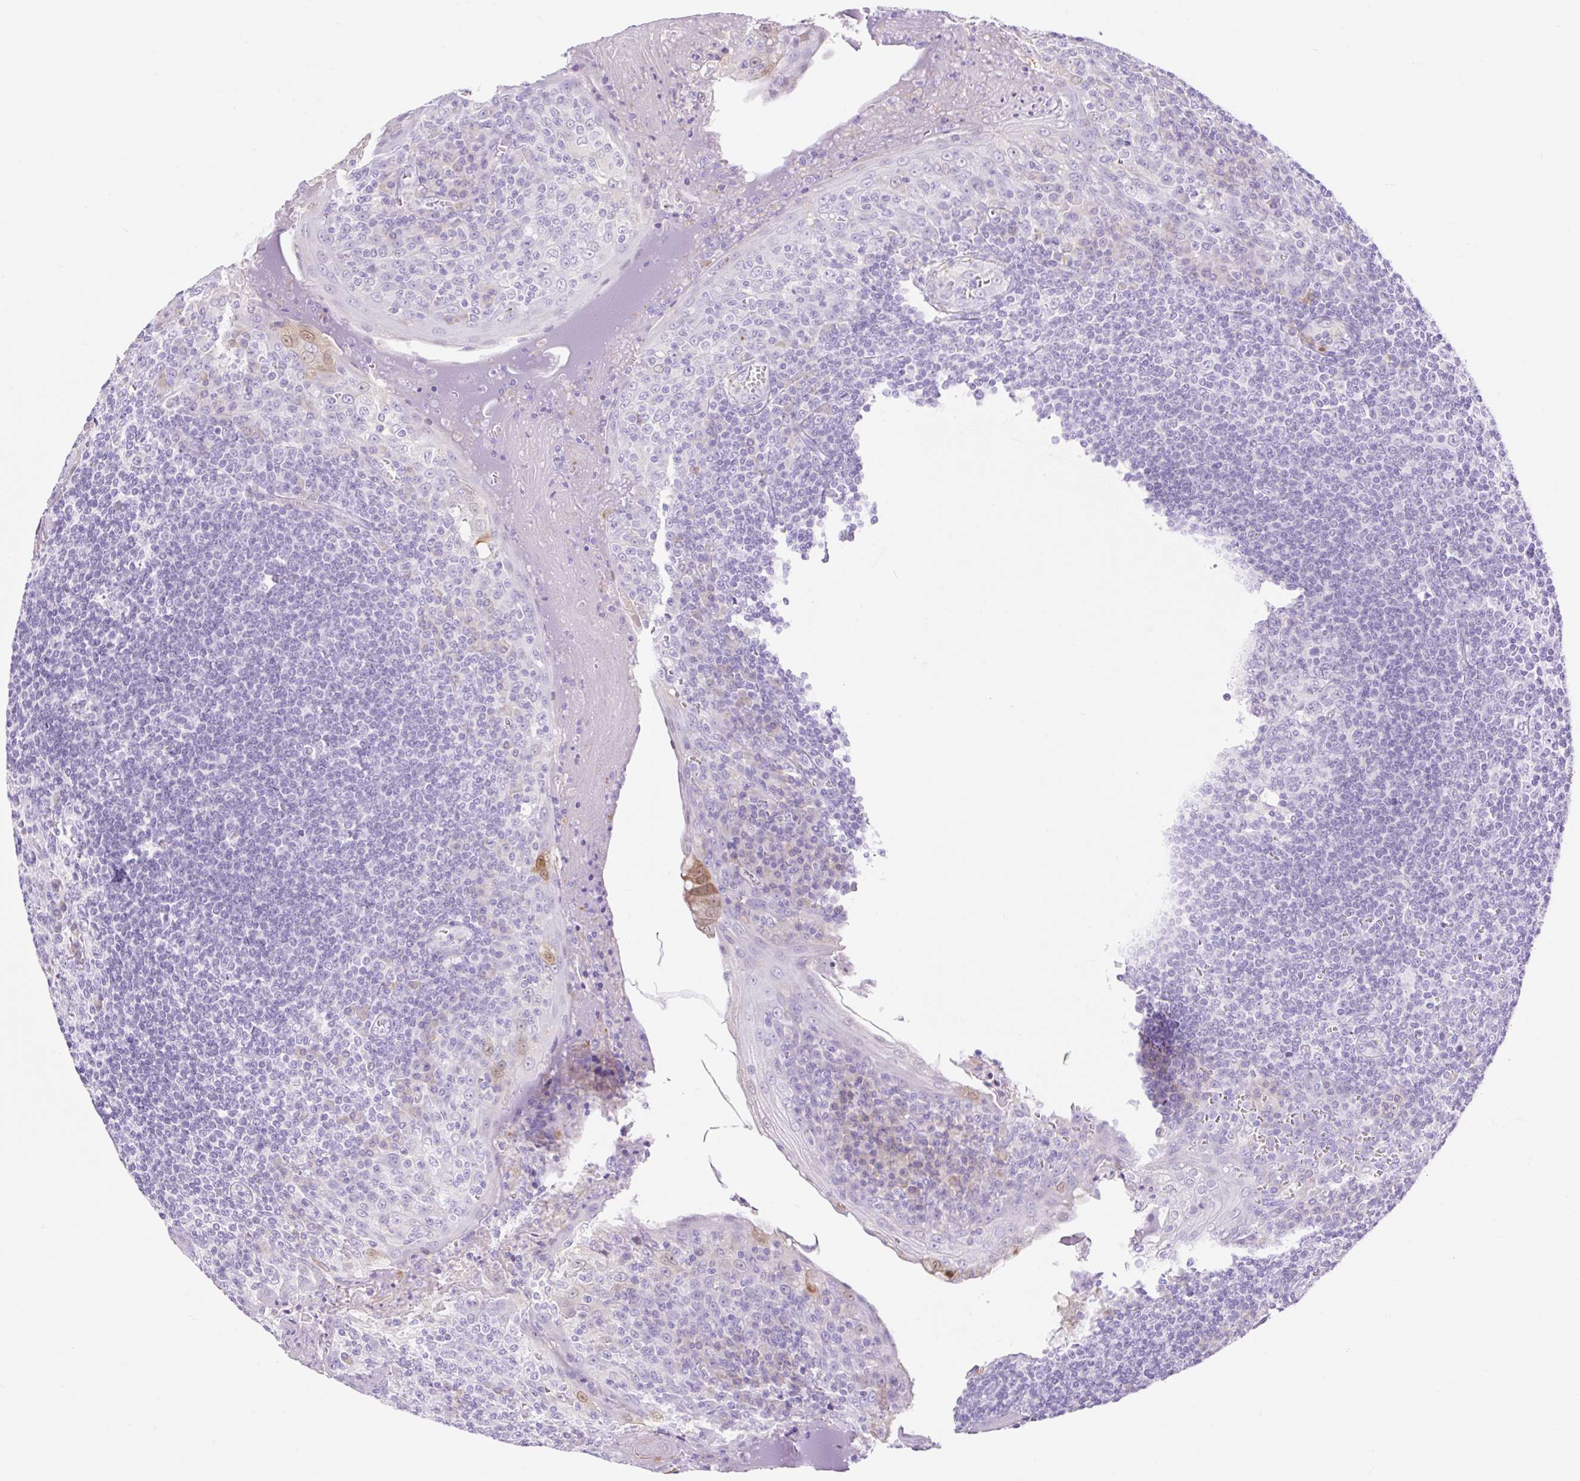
{"staining": {"intensity": "negative", "quantity": "none", "location": "none"}, "tissue": "tonsil", "cell_type": "Germinal center cells", "image_type": "normal", "snomed": [{"axis": "morphology", "description": "Normal tissue, NOS"}, {"axis": "topography", "description": "Tonsil"}], "caption": "IHC micrograph of benign tonsil stained for a protein (brown), which shows no staining in germinal center cells.", "gene": "SLC25A40", "patient": {"sex": "male", "age": 27}}